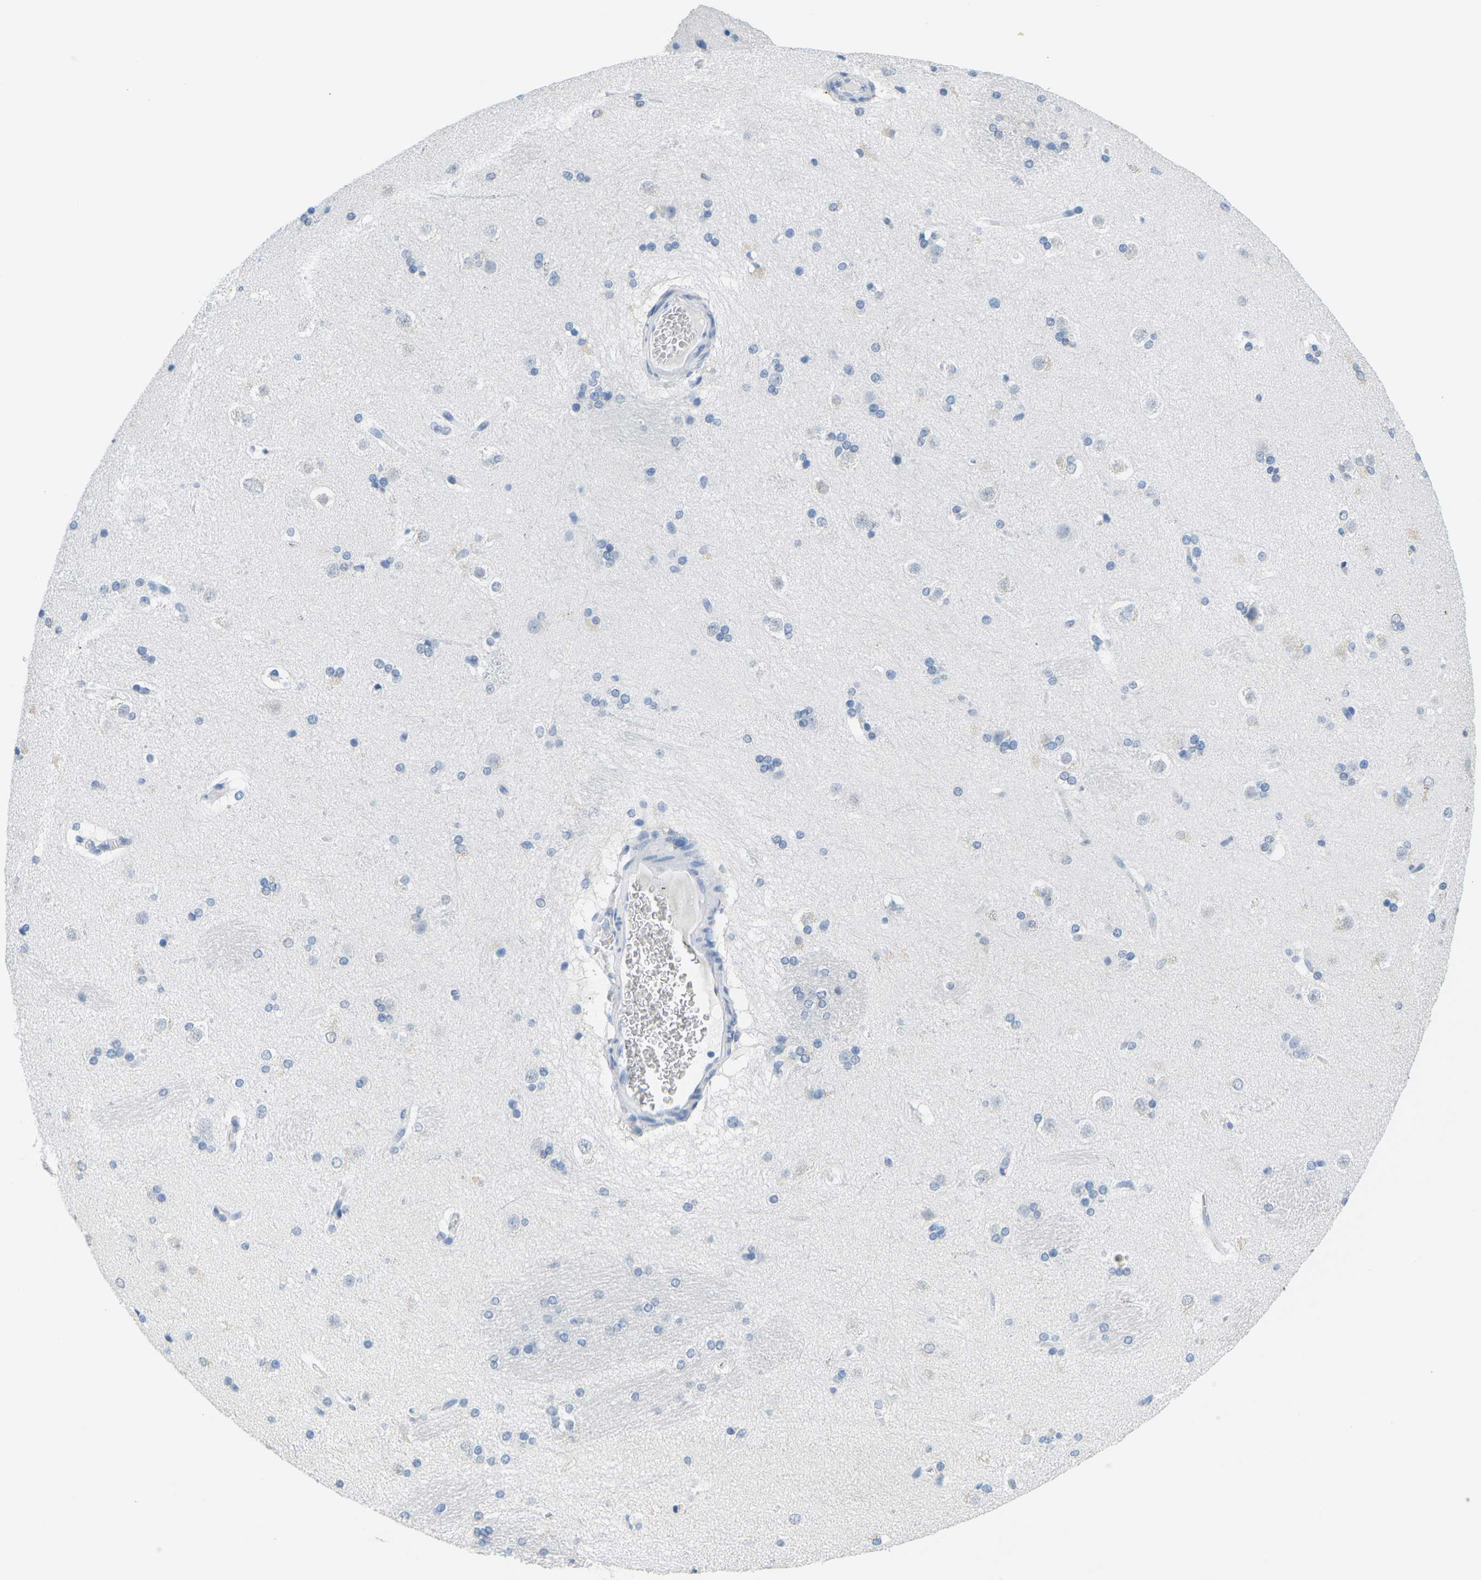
{"staining": {"intensity": "negative", "quantity": "none", "location": "none"}, "tissue": "caudate", "cell_type": "Glial cells", "image_type": "normal", "snomed": [{"axis": "morphology", "description": "Normal tissue, NOS"}, {"axis": "topography", "description": "Lateral ventricle wall"}], "caption": "DAB (3,3'-diaminobenzidine) immunohistochemical staining of normal caudate demonstrates no significant positivity in glial cells. (DAB immunohistochemistry with hematoxylin counter stain).", "gene": "CTAG1A", "patient": {"sex": "female", "age": 19}}